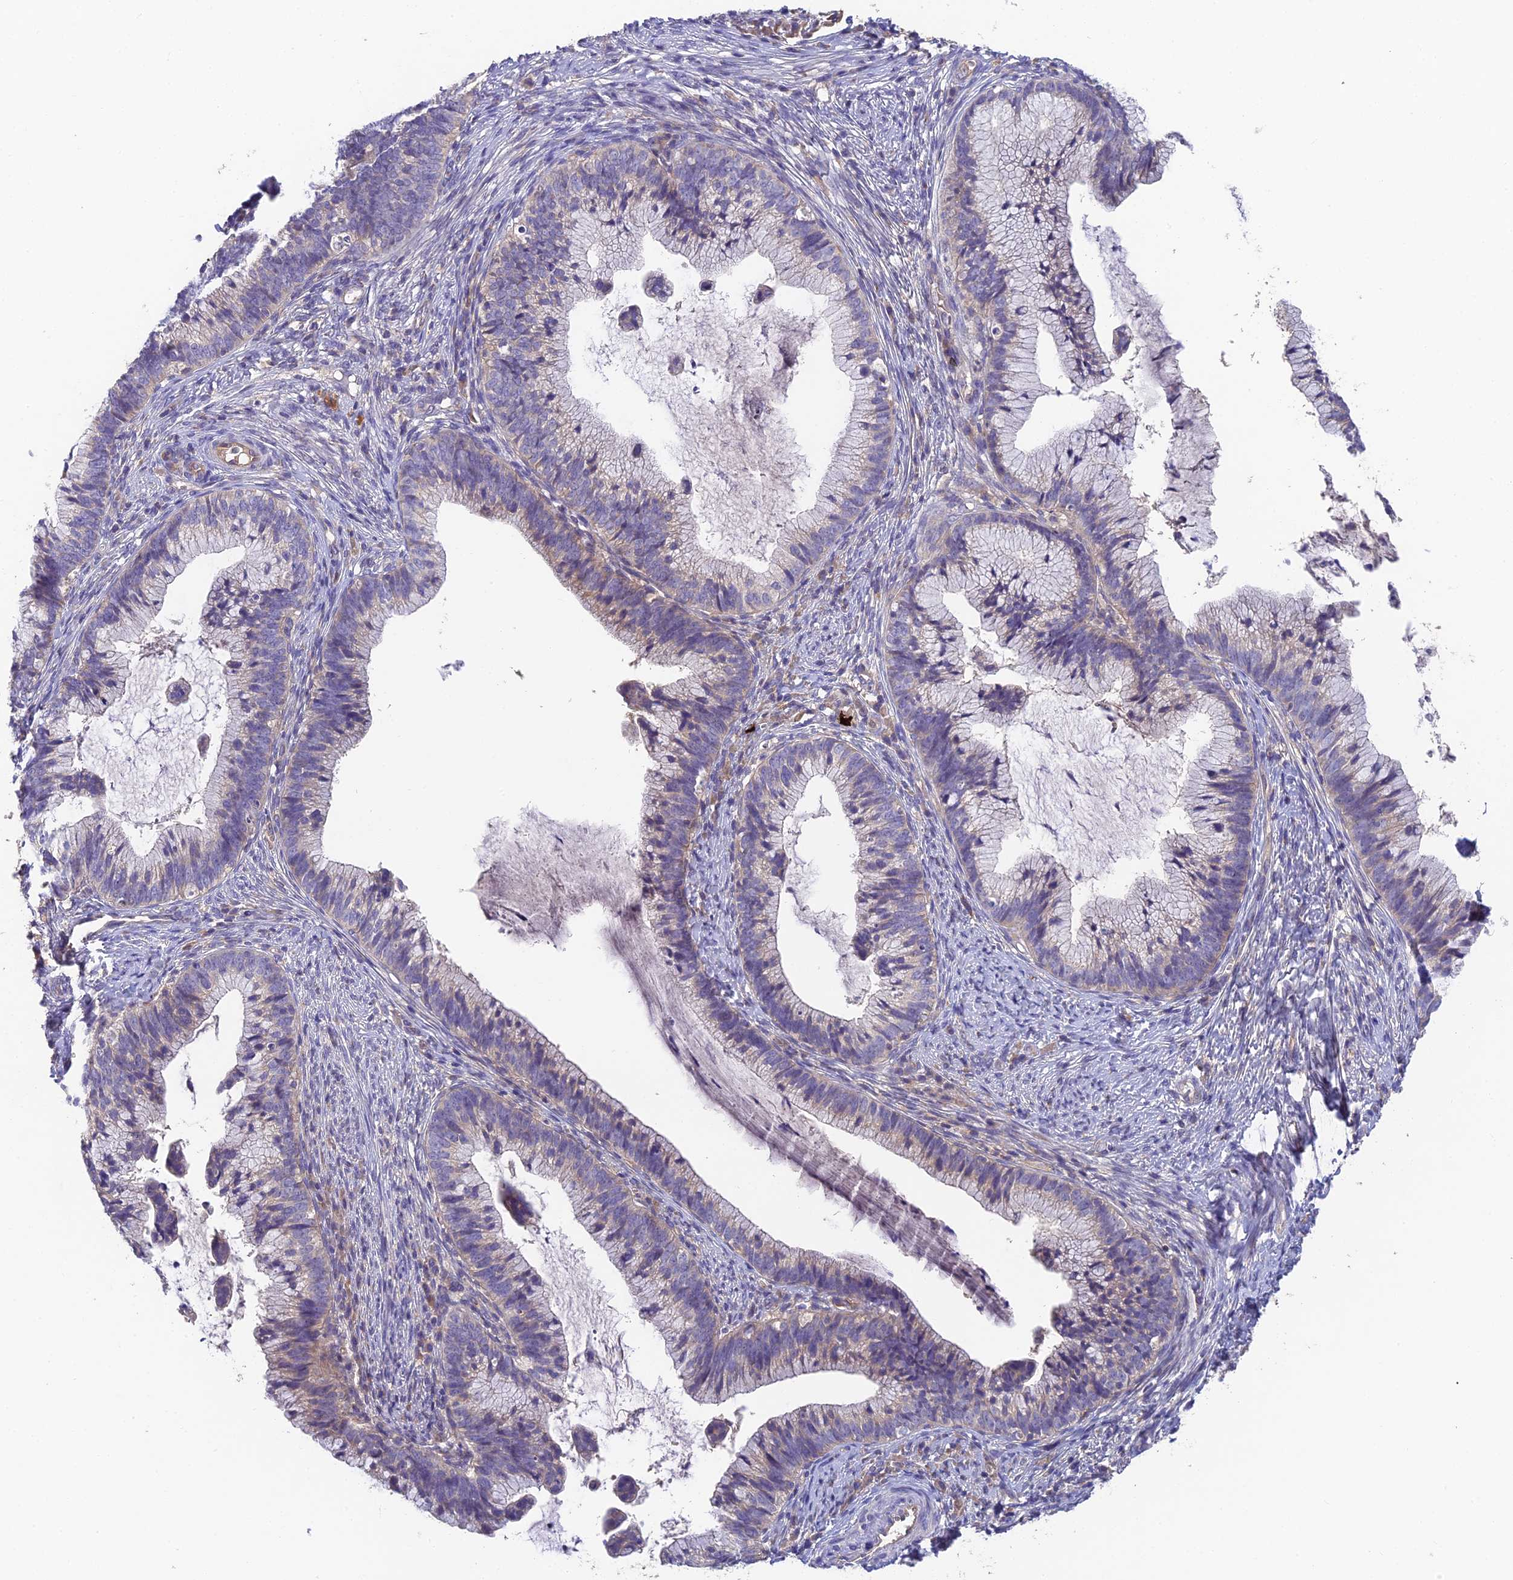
{"staining": {"intensity": "weak", "quantity": "<25%", "location": "cytoplasmic/membranous"}, "tissue": "cervical cancer", "cell_type": "Tumor cells", "image_type": "cancer", "snomed": [{"axis": "morphology", "description": "Adenocarcinoma, NOS"}, {"axis": "topography", "description": "Cervix"}], "caption": "Immunohistochemistry (IHC) histopathology image of neoplastic tissue: human cervical cancer stained with DAB demonstrates no significant protein expression in tumor cells.", "gene": "ADAMTS13", "patient": {"sex": "female", "age": 36}}